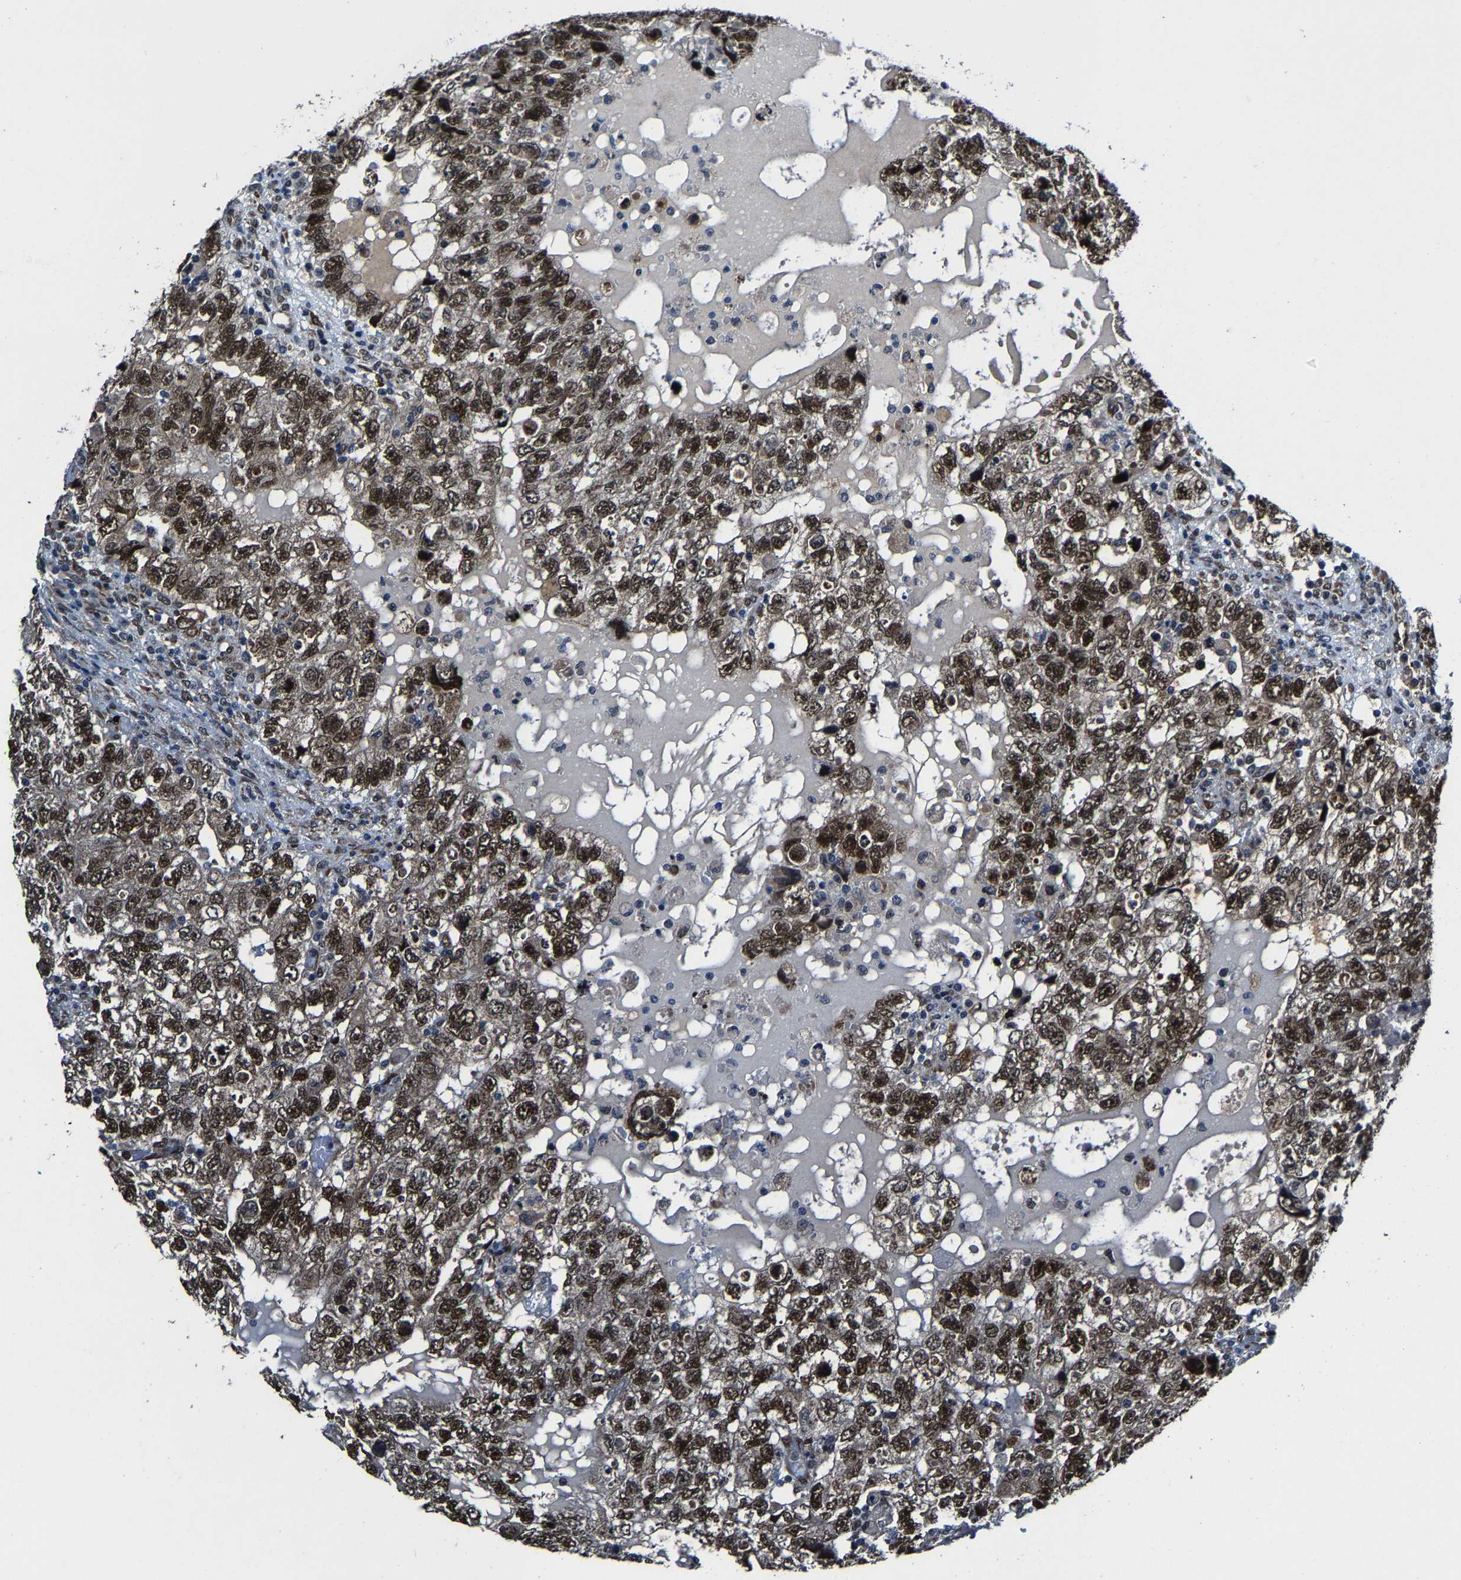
{"staining": {"intensity": "strong", "quantity": ">75%", "location": "nuclear"}, "tissue": "testis cancer", "cell_type": "Tumor cells", "image_type": "cancer", "snomed": [{"axis": "morphology", "description": "Carcinoma, Embryonal, NOS"}, {"axis": "topography", "description": "Testis"}], "caption": "Testis cancer stained for a protein (brown) displays strong nuclear positive staining in about >75% of tumor cells.", "gene": "METTL1", "patient": {"sex": "male", "age": 36}}